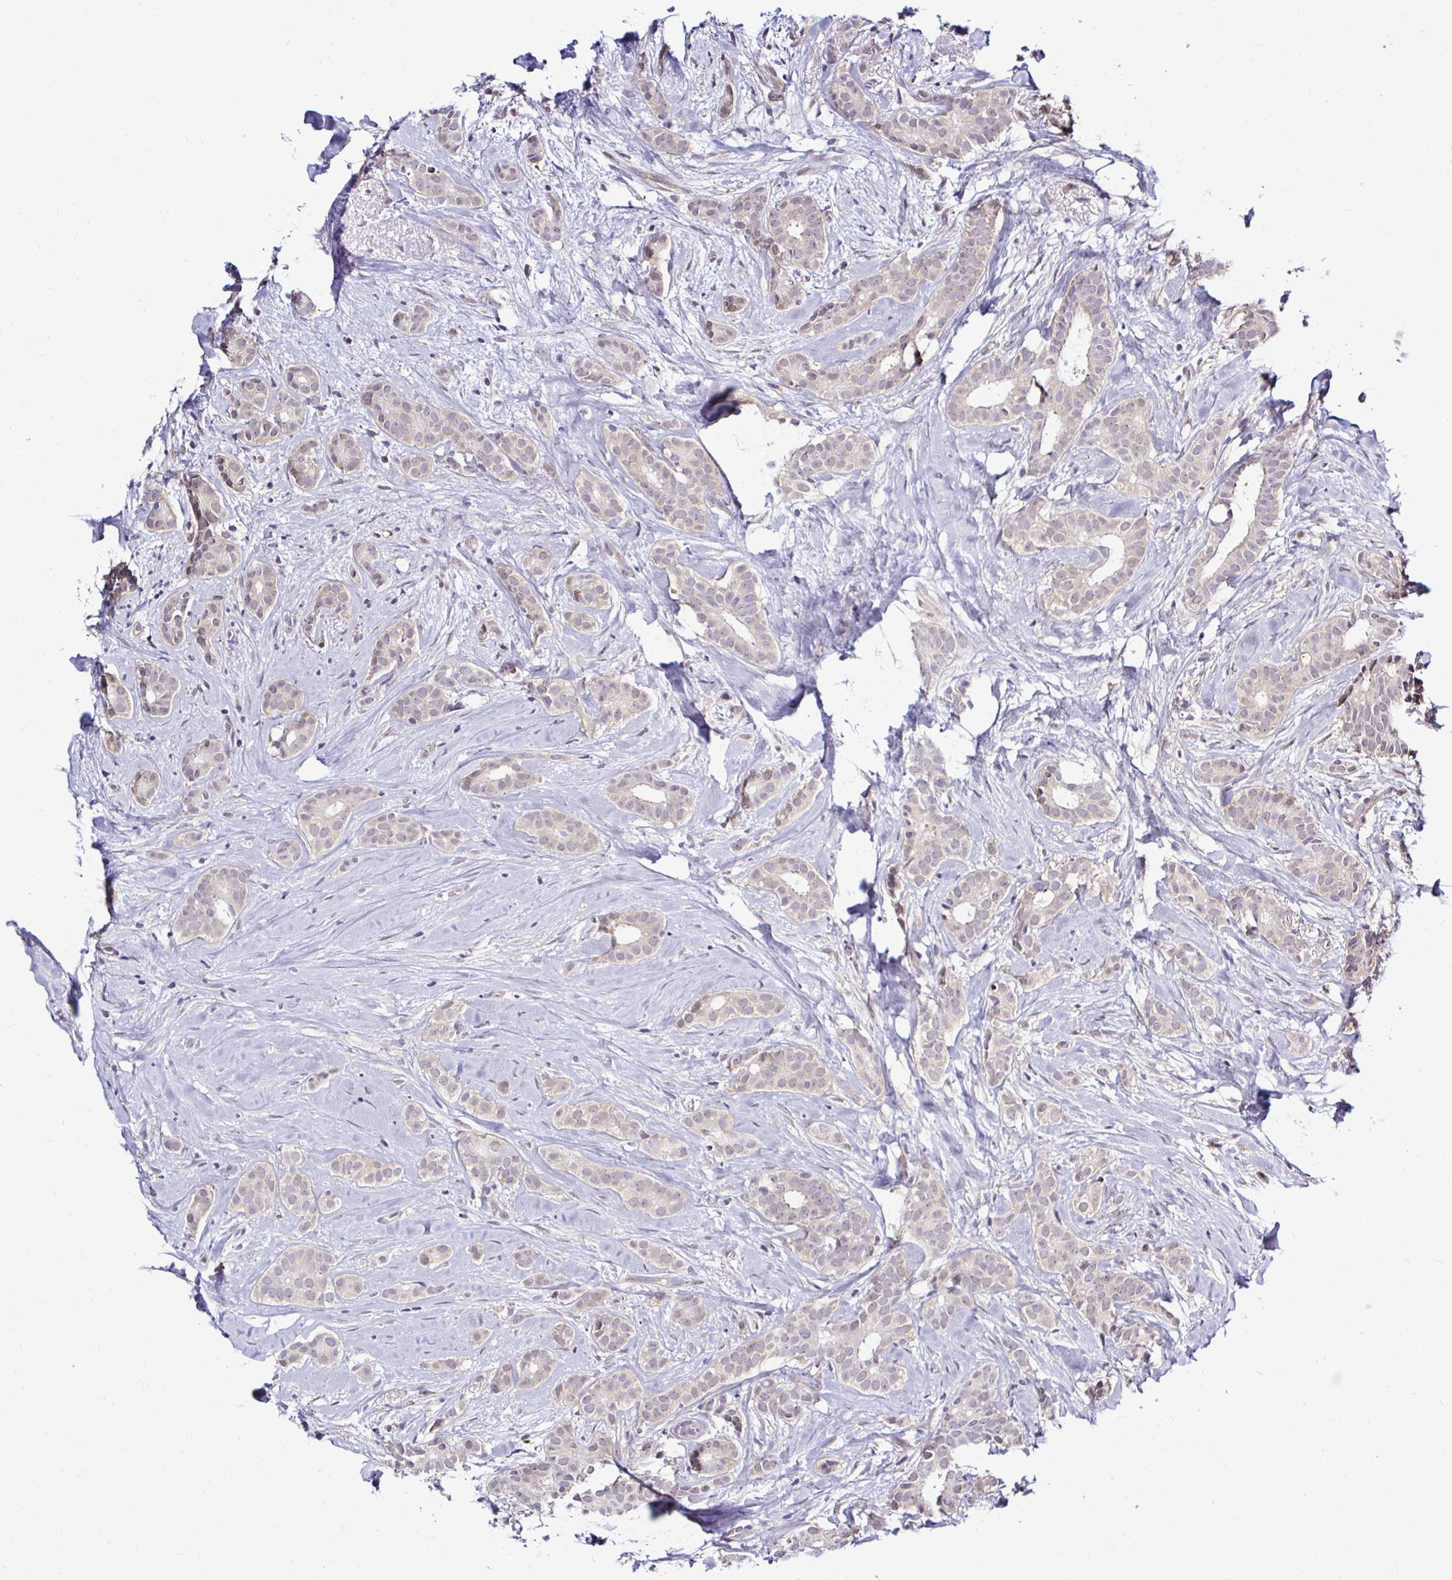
{"staining": {"intensity": "negative", "quantity": "none", "location": "none"}, "tissue": "breast cancer", "cell_type": "Tumor cells", "image_type": "cancer", "snomed": [{"axis": "morphology", "description": "Duct carcinoma"}, {"axis": "topography", "description": "Breast"}], "caption": "The micrograph demonstrates no significant expression in tumor cells of intraductal carcinoma (breast). (DAB (3,3'-diaminobenzidine) immunohistochemistry, high magnification).", "gene": "PSMD3", "patient": {"sex": "female", "age": 65}}